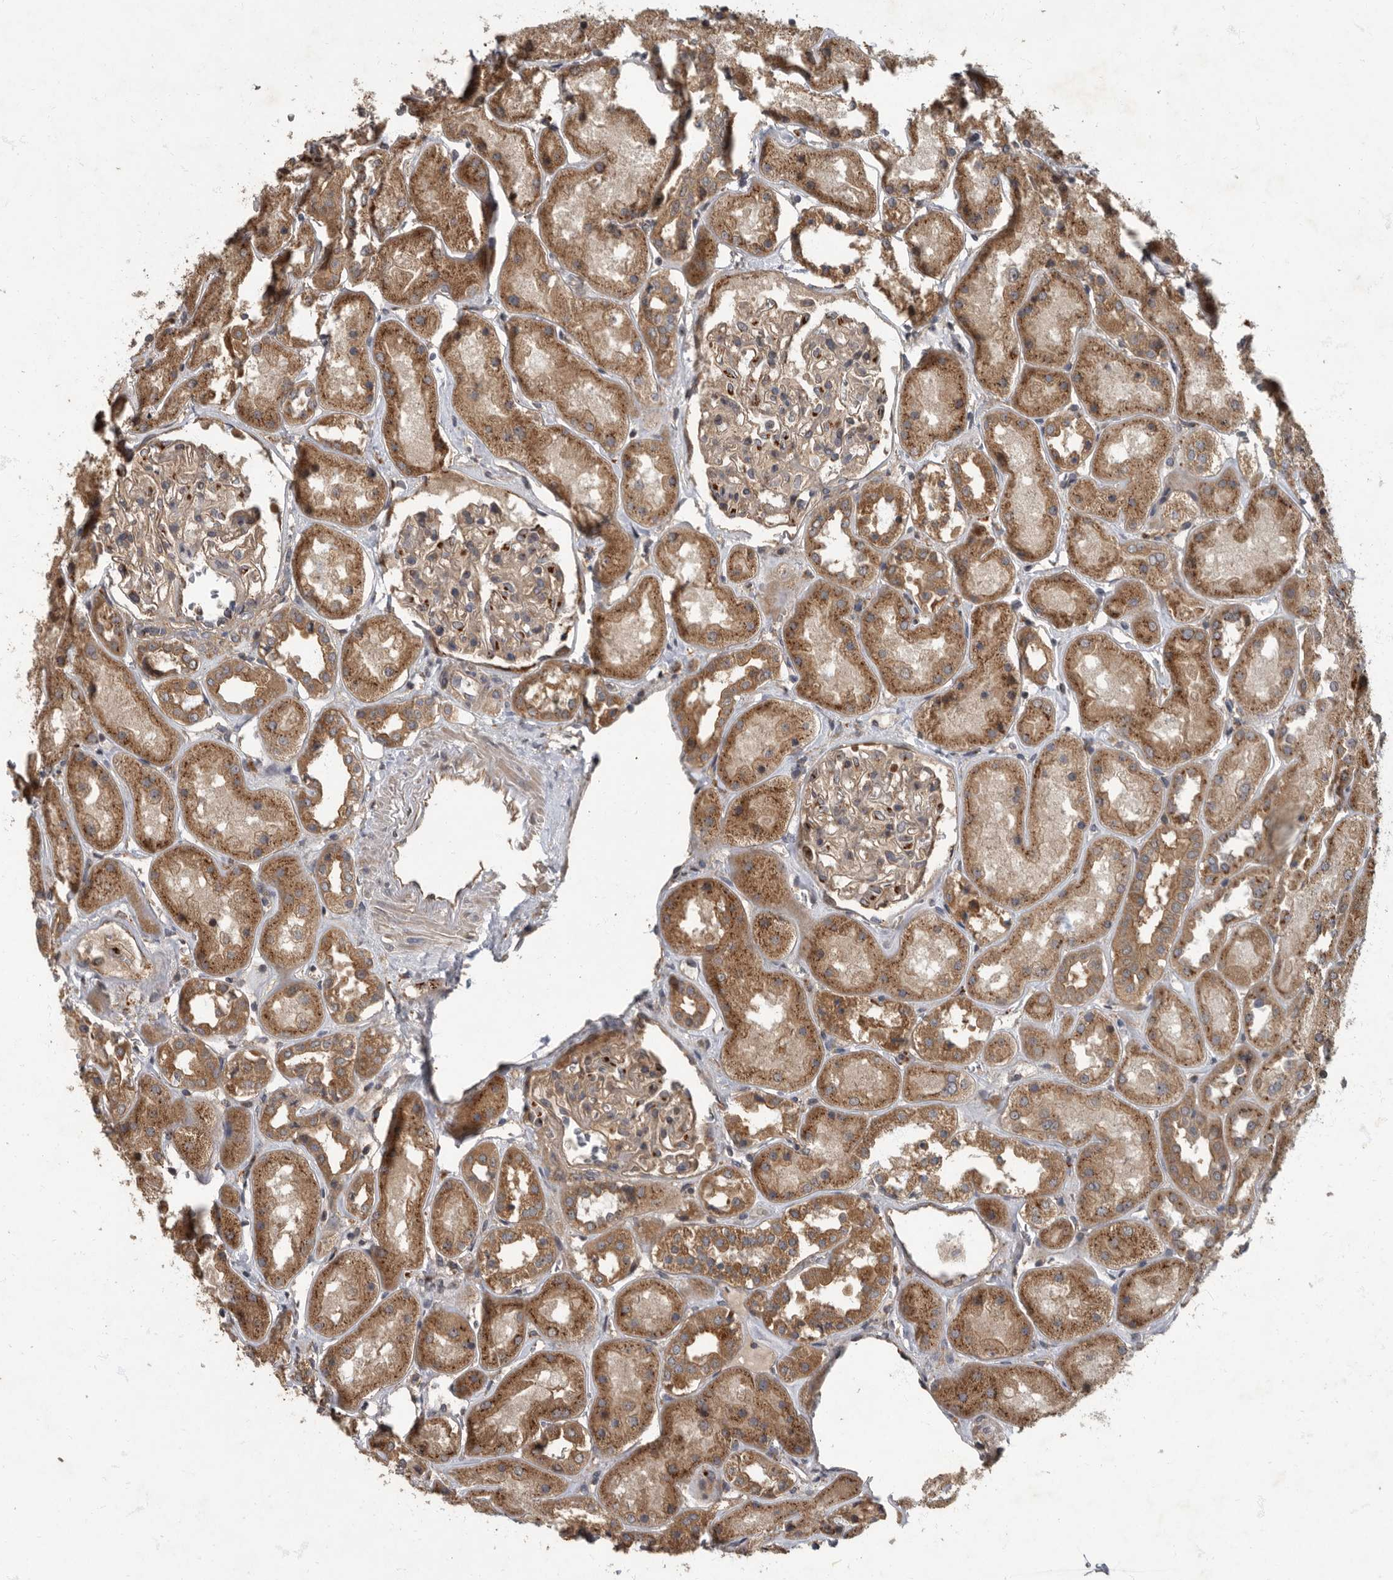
{"staining": {"intensity": "moderate", "quantity": ">75%", "location": "cytoplasmic/membranous"}, "tissue": "kidney", "cell_type": "Cells in glomeruli", "image_type": "normal", "snomed": [{"axis": "morphology", "description": "Normal tissue, NOS"}, {"axis": "topography", "description": "Kidney"}], "caption": "This image exhibits benign kidney stained with immunohistochemistry (IHC) to label a protein in brown. The cytoplasmic/membranous of cells in glomeruli show moderate positivity for the protein. Nuclei are counter-stained blue.", "gene": "IQCK", "patient": {"sex": "male", "age": 70}}